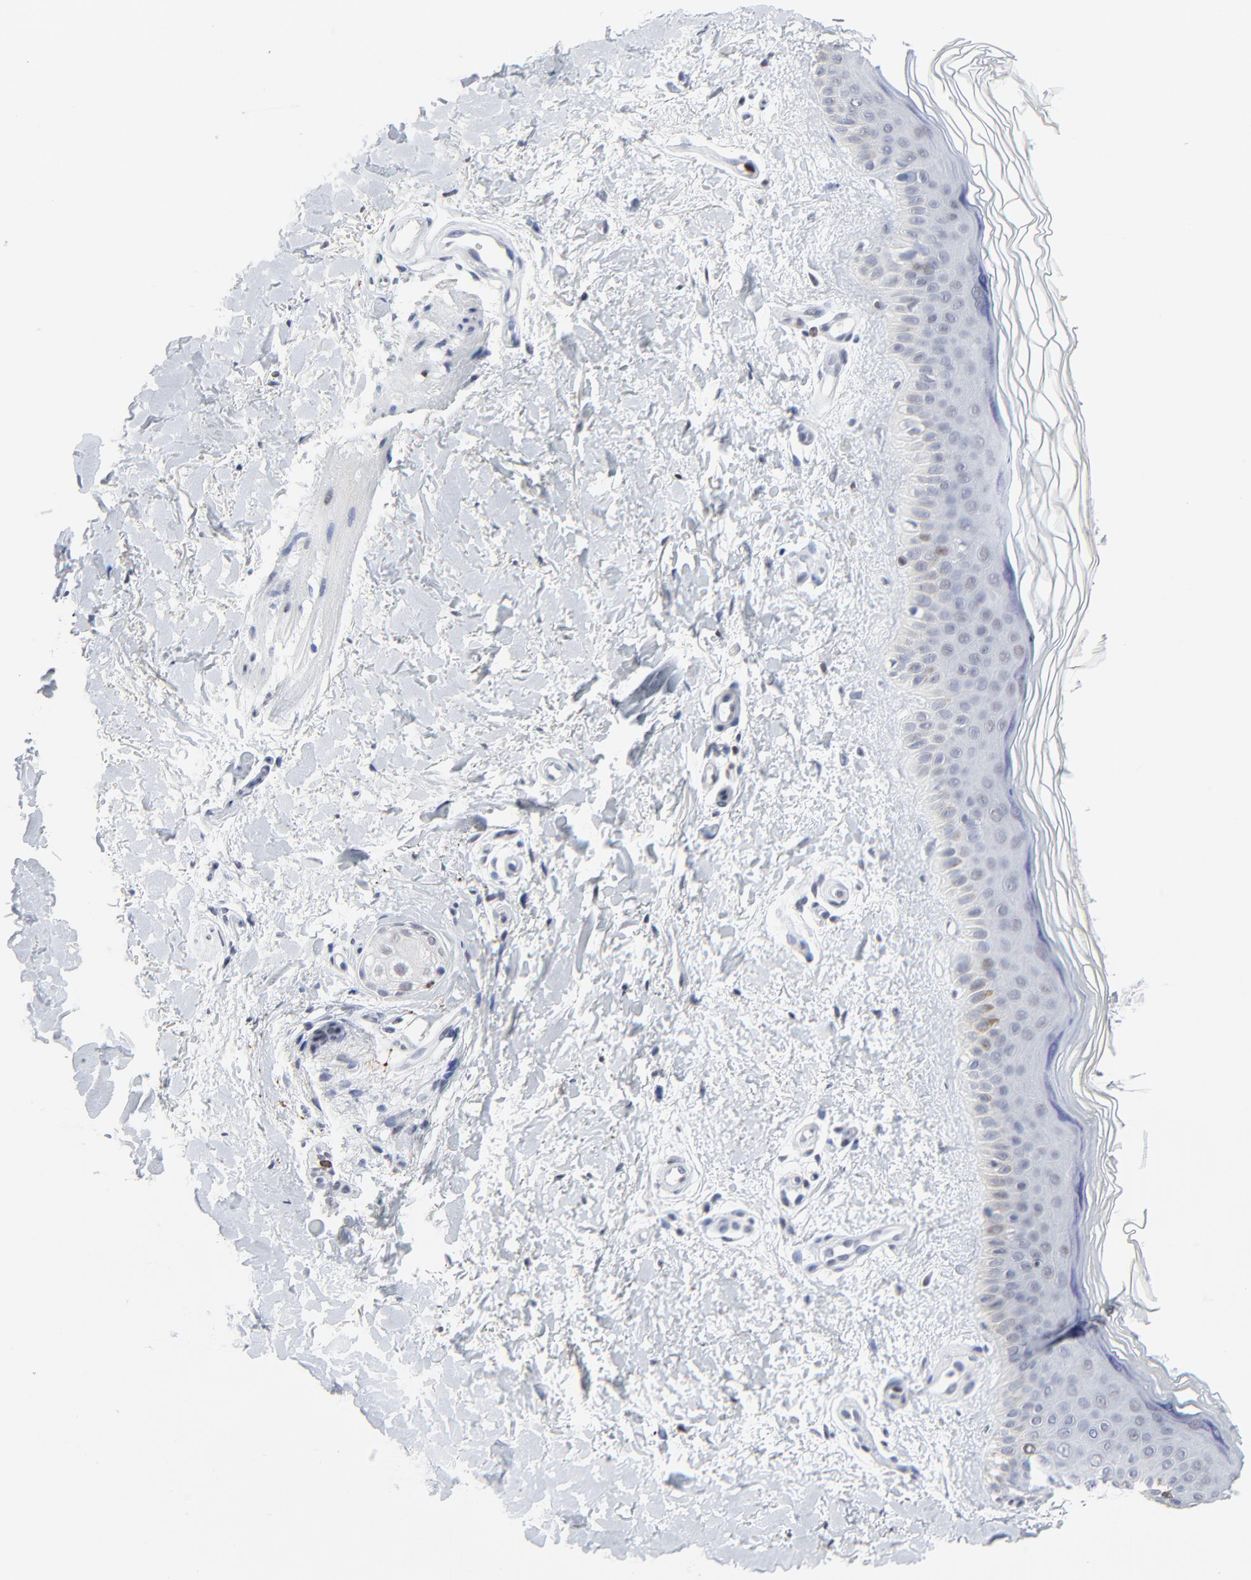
{"staining": {"intensity": "moderate", "quantity": "<25%", "location": "nuclear"}, "tissue": "skin", "cell_type": "Fibroblasts", "image_type": "normal", "snomed": [{"axis": "morphology", "description": "Normal tissue, NOS"}, {"axis": "topography", "description": "Skin"}], "caption": "Protein expression analysis of unremarkable human skin reveals moderate nuclear positivity in approximately <25% of fibroblasts. The staining is performed using DAB (3,3'-diaminobenzidine) brown chromogen to label protein expression. The nuclei are counter-stained blue using hematoxylin.", "gene": "ZNF589", "patient": {"sex": "female", "age": 19}}